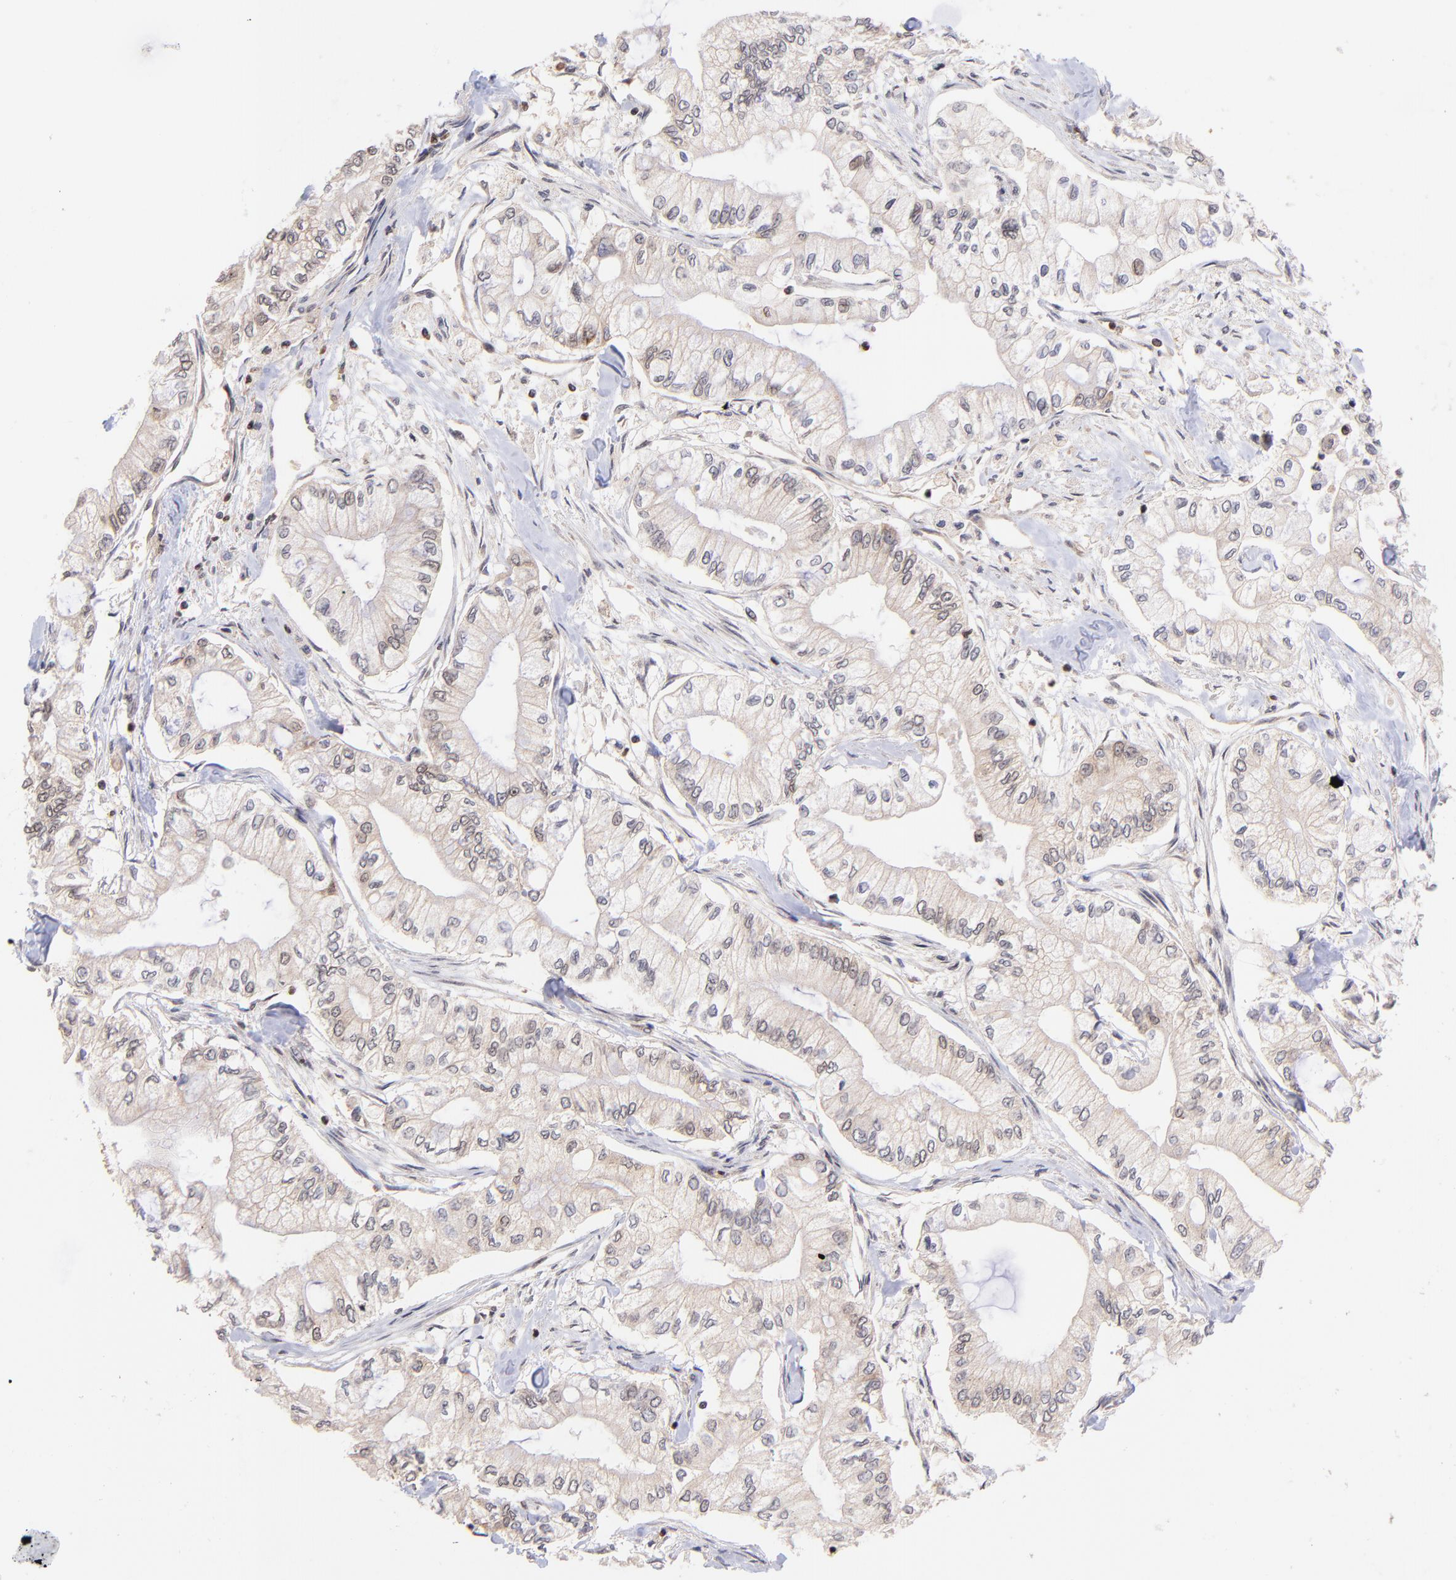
{"staining": {"intensity": "weak", "quantity": ">75%", "location": "cytoplasmic/membranous"}, "tissue": "pancreatic cancer", "cell_type": "Tumor cells", "image_type": "cancer", "snomed": [{"axis": "morphology", "description": "Adenocarcinoma, NOS"}, {"axis": "topography", "description": "Pancreas"}], "caption": "High-magnification brightfield microscopy of pancreatic cancer (adenocarcinoma) stained with DAB (3,3'-diaminobenzidine) (brown) and counterstained with hematoxylin (blue). tumor cells exhibit weak cytoplasmic/membranous positivity is appreciated in about>75% of cells.", "gene": "WDR25", "patient": {"sex": "male", "age": 79}}